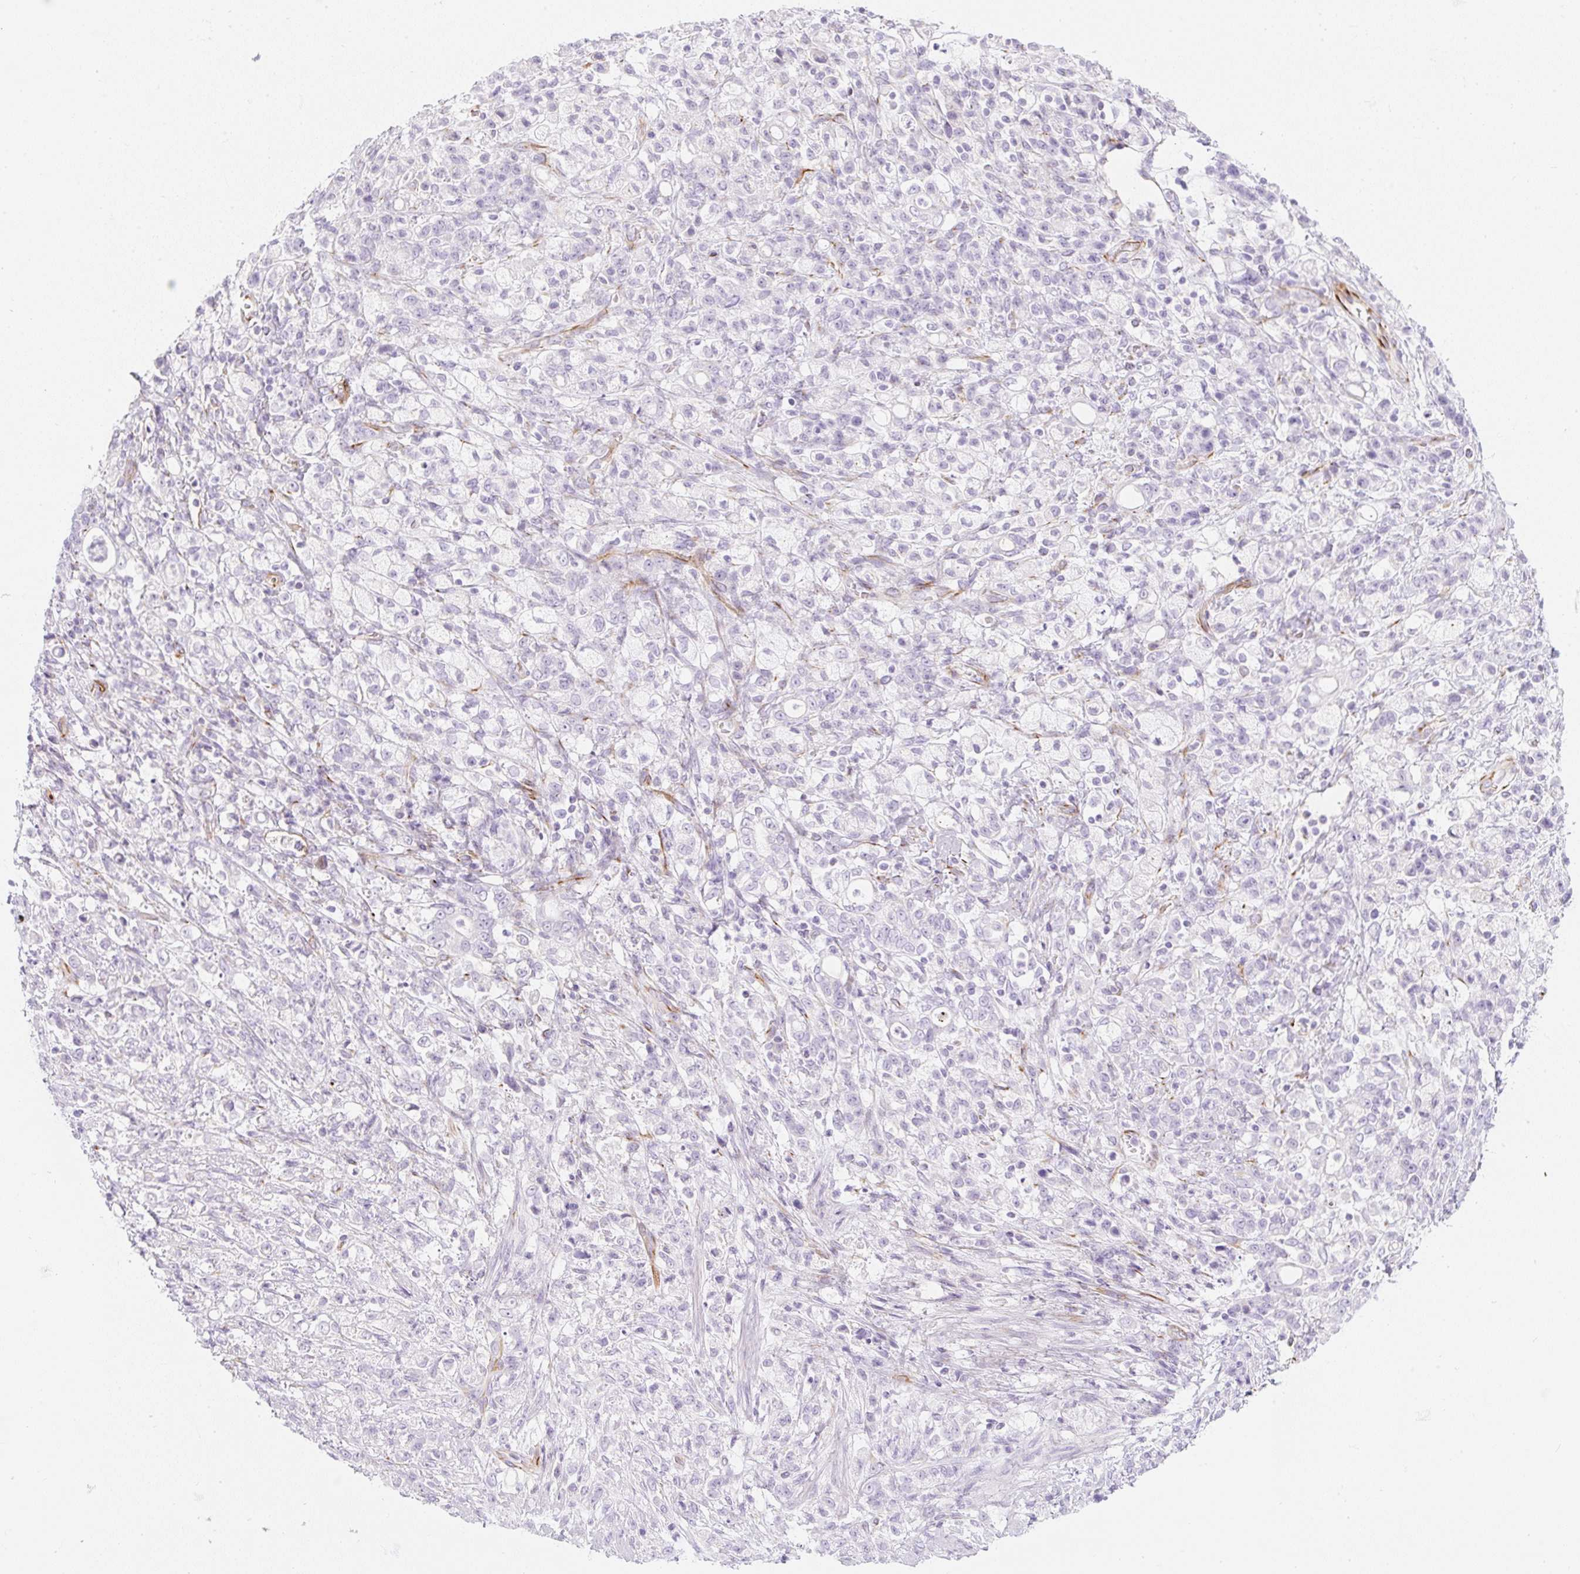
{"staining": {"intensity": "negative", "quantity": "none", "location": "none"}, "tissue": "stomach cancer", "cell_type": "Tumor cells", "image_type": "cancer", "snomed": [{"axis": "morphology", "description": "Adenocarcinoma, NOS"}, {"axis": "topography", "description": "Stomach"}], "caption": "Tumor cells show no significant protein positivity in stomach cancer. Brightfield microscopy of IHC stained with DAB (3,3'-diaminobenzidine) (brown) and hematoxylin (blue), captured at high magnification.", "gene": "ZNF689", "patient": {"sex": "female", "age": 60}}